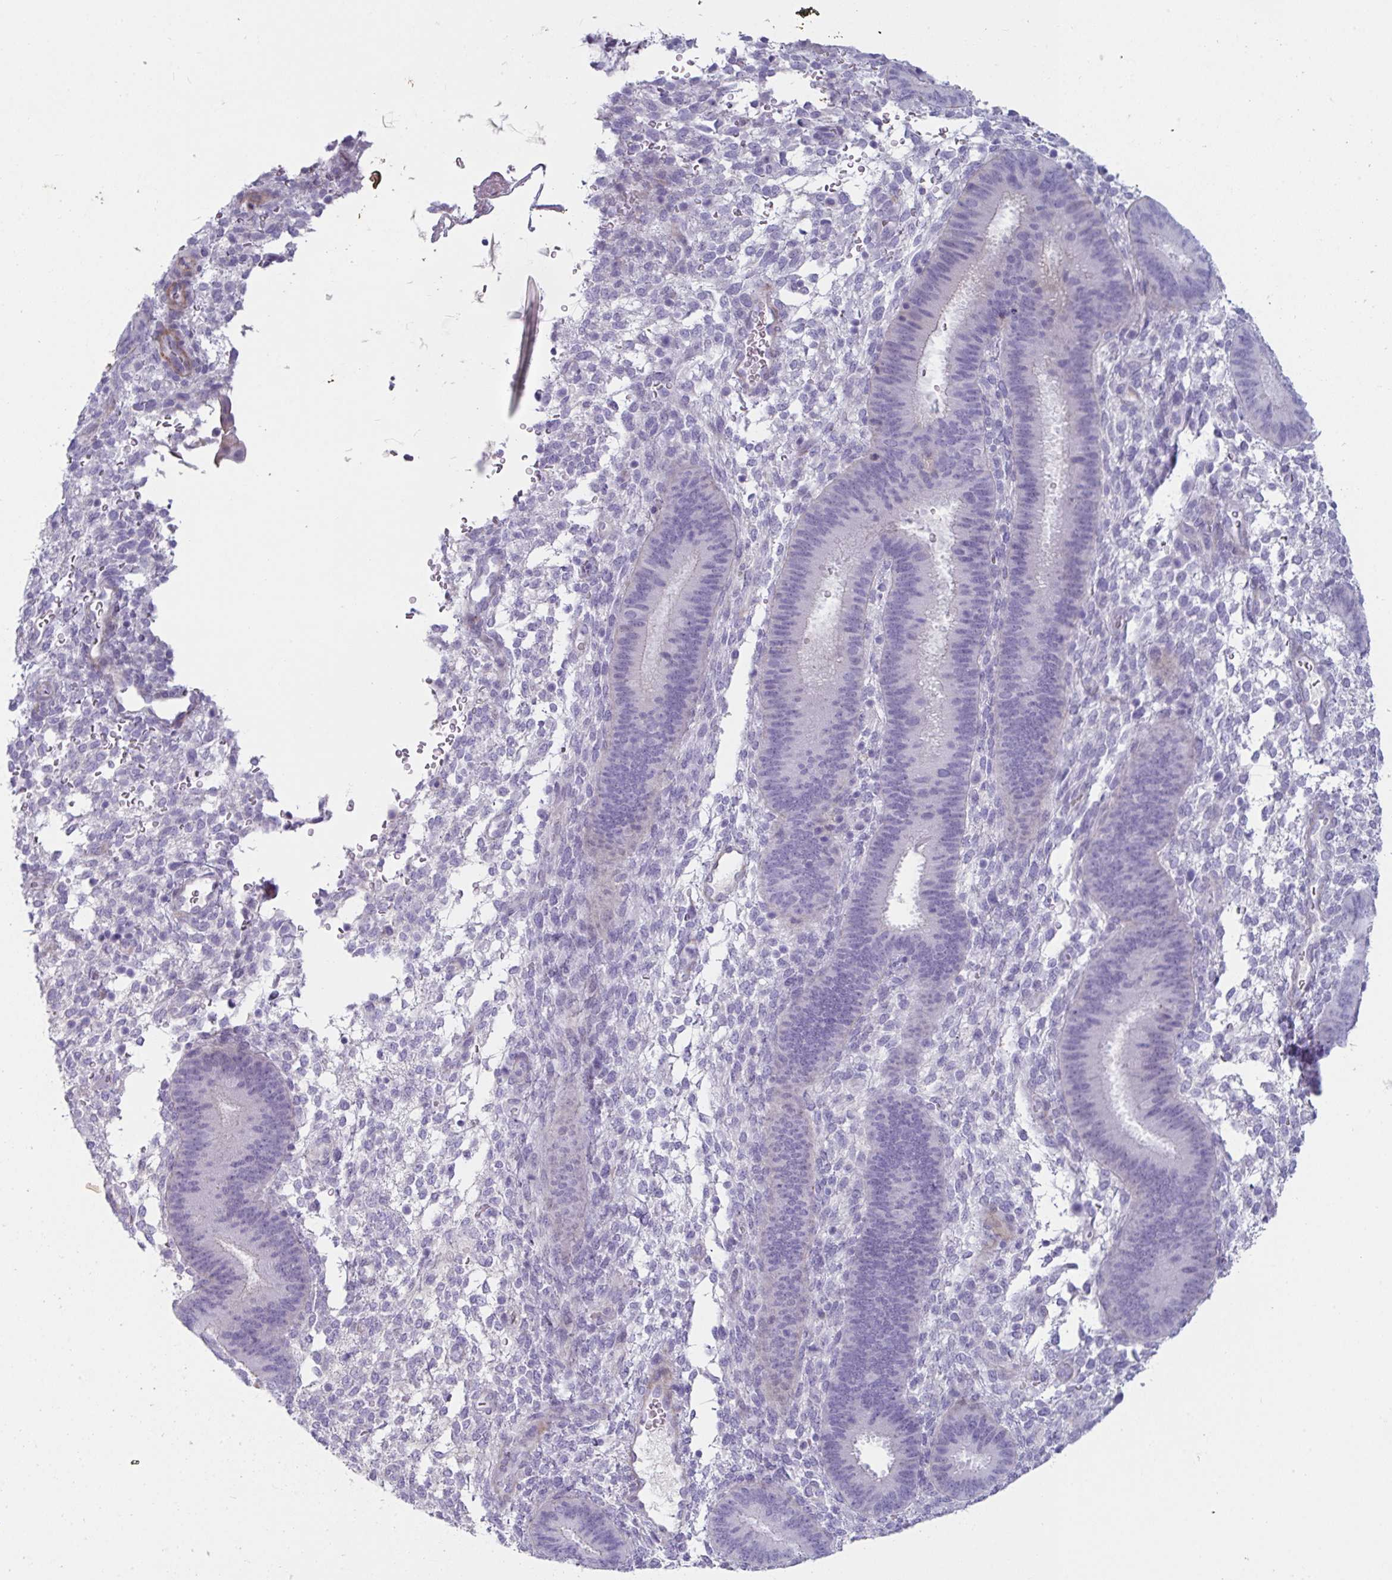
{"staining": {"intensity": "negative", "quantity": "none", "location": "none"}, "tissue": "endometrium", "cell_type": "Cells in endometrial stroma", "image_type": "normal", "snomed": [{"axis": "morphology", "description": "Normal tissue, NOS"}, {"axis": "topography", "description": "Endometrium"}], "caption": "Immunohistochemical staining of normal endometrium reveals no significant staining in cells in endometrial stroma. (Immunohistochemistry (ihc), brightfield microscopy, high magnification).", "gene": "OR5P3", "patient": {"sex": "female", "age": 39}}